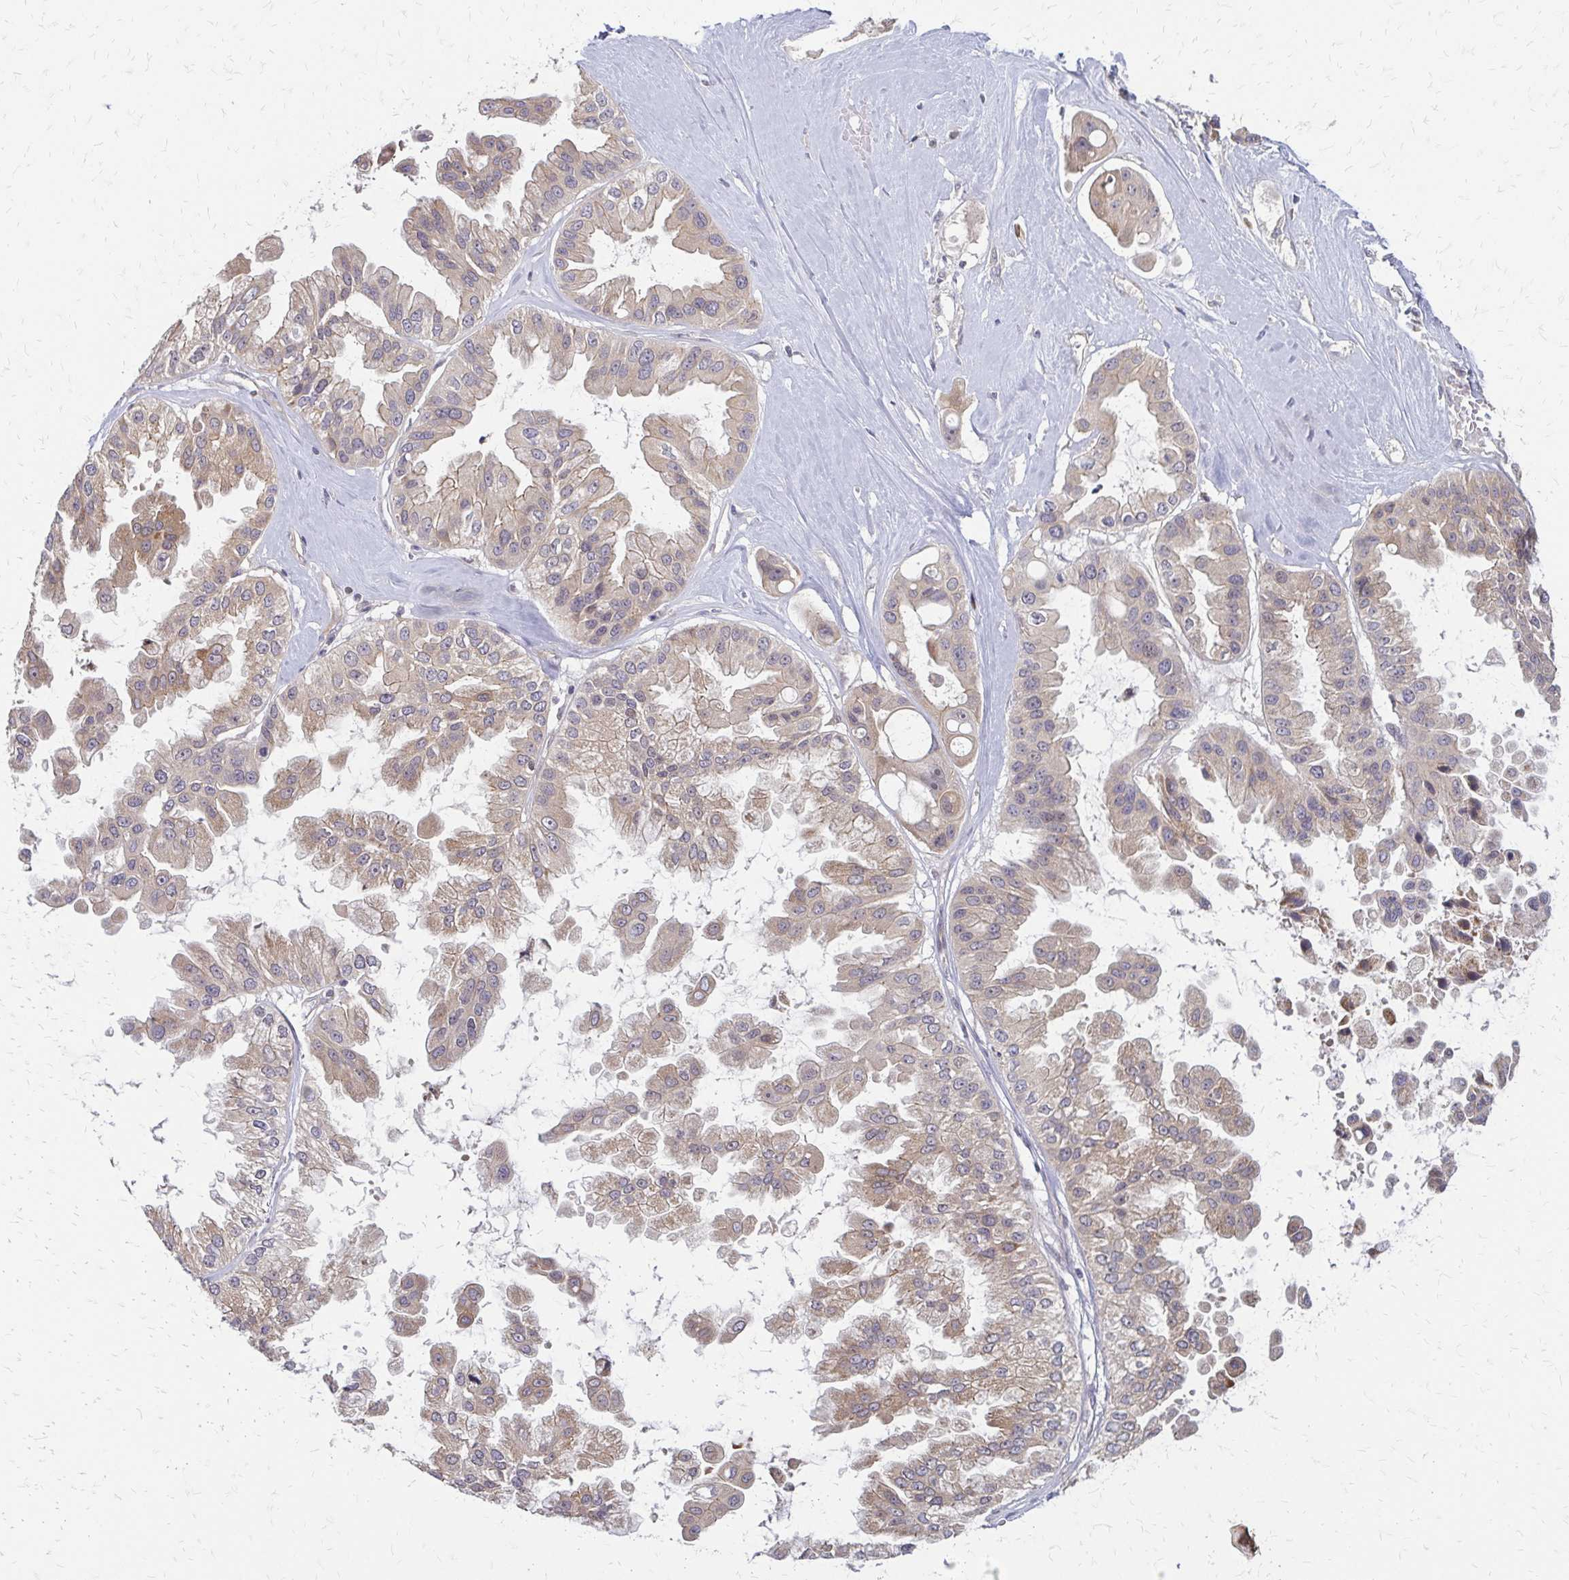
{"staining": {"intensity": "weak", "quantity": "25%-75%", "location": "cytoplasmic/membranous"}, "tissue": "ovarian cancer", "cell_type": "Tumor cells", "image_type": "cancer", "snomed": [{"axis": "morphology", "description": "Cystadenocarcinoma, serous, NOS"}, {"axis": "topography", "description": "Ovary"}], "caption": "This micrograph displays immunohistochemistry staining of human ovarian cancer, with low weak cytoplasmic/membranous positivity in approximately 25%-75% of tumor cells.", "gene": "ZNF383", "patient": {"sex": "female", "age": 56}}